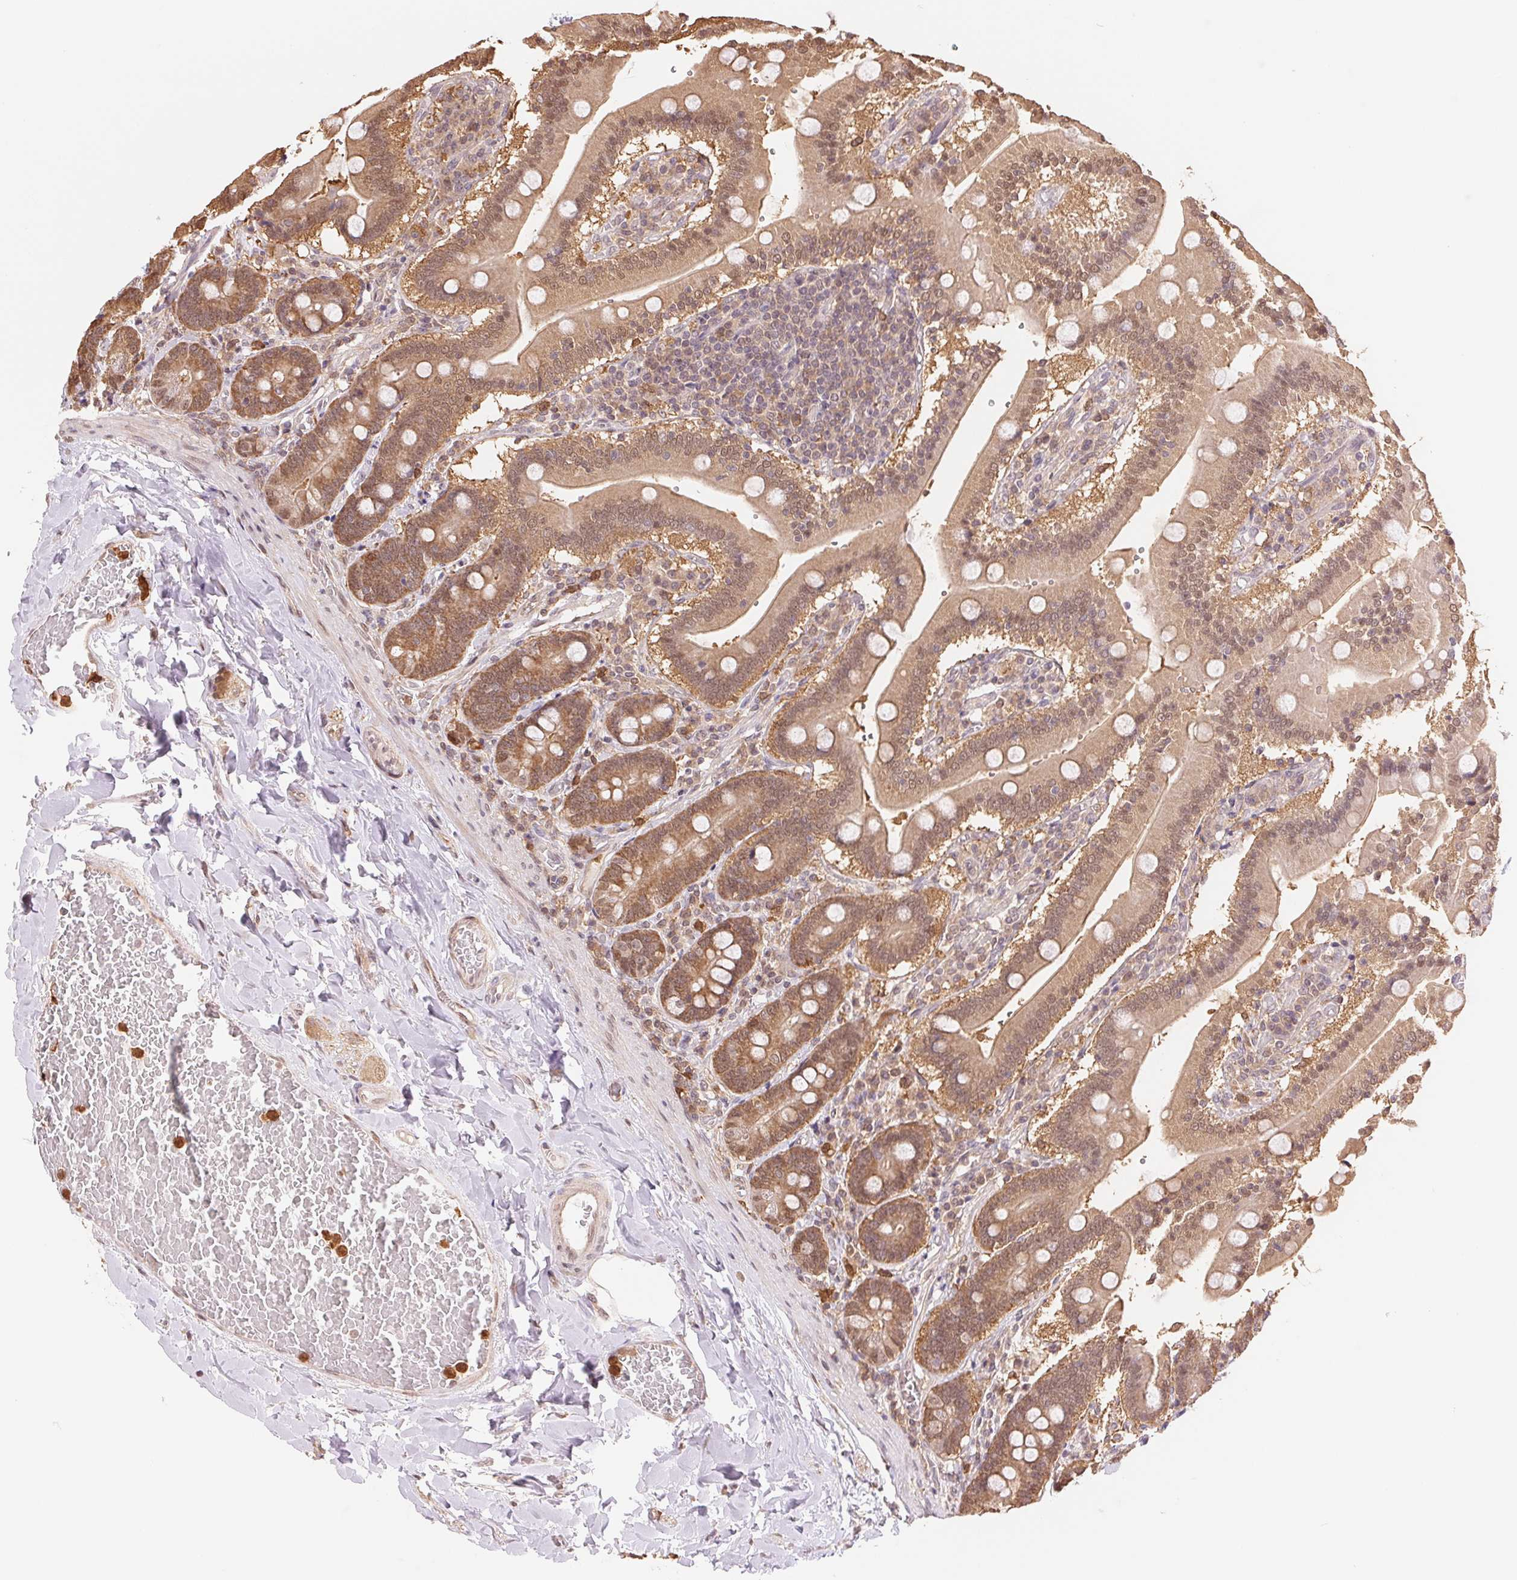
{"staining": {"intensity": "moderate", "quantity": ">75%", "location": "cytoplasmic/membranous"}, "tissue": "duodenum", "cell_type": "Glandular cells", "image_type": "normal", "snomed": [{"axis": "morphology", "description": "Normal tissue, NOS"}, {"axis": "topography", "description": "Duodenum"}], "caption": "Duodenum stained with a brown dye reveals moderate cytoplasmic/membranous positive staining in about >75% of glandular cells.", "gene": "CDC123", "patient": {"sex": "female", "age": 62}}